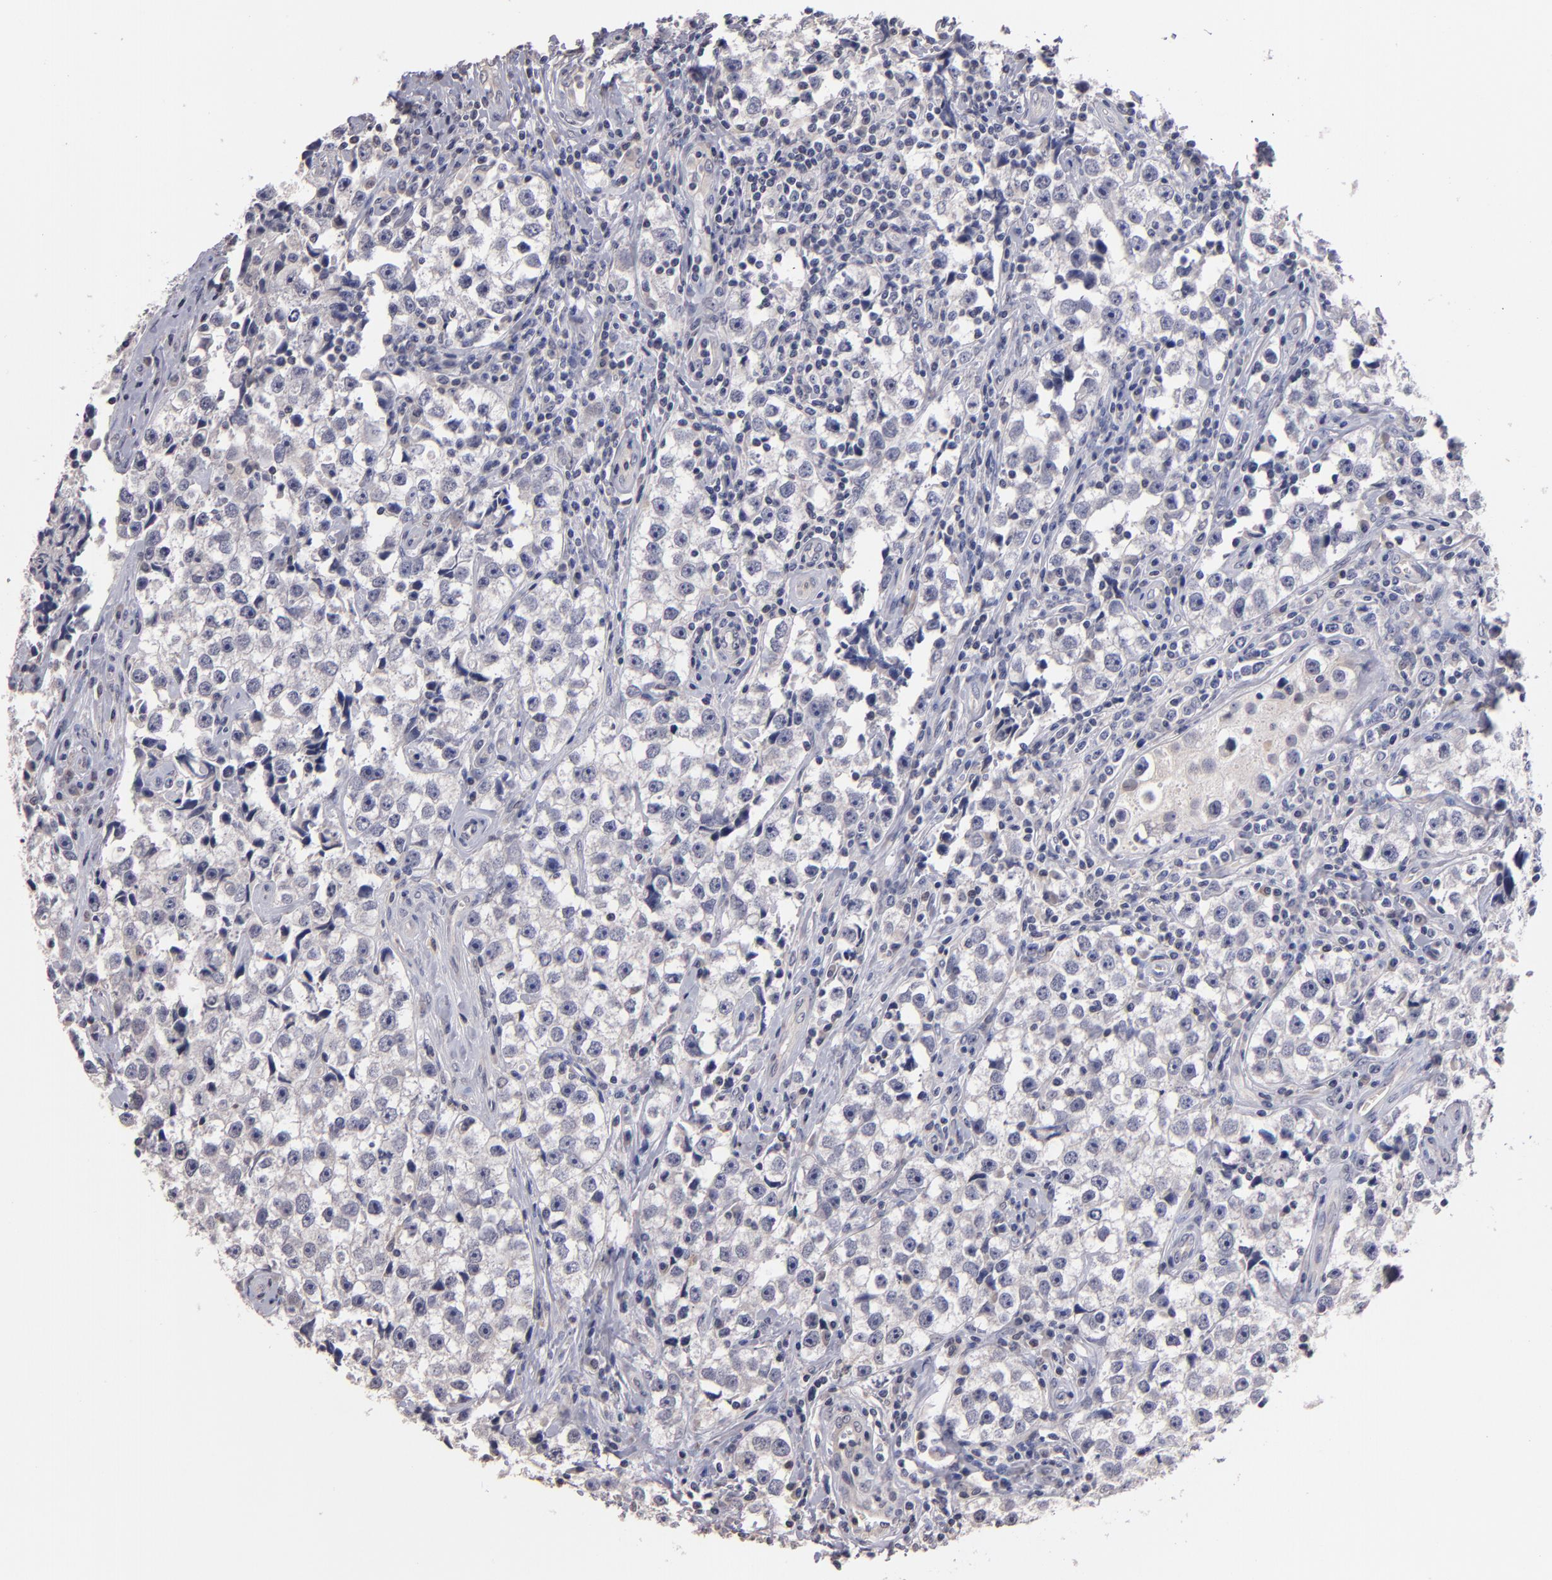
{"staining": {"intensity": "negative", "quantity": "none", "location": "none"}, "tissue": "testis cancer", "cell_type": "Tumor cells", "image_type": "cancer", "snomed": [{"axis": "morphology", "description": "Seminoma, NOS"}, {"axis": "topography", "description": "Testis"}], "caption": "This is a micrograph of immunohistochemistry staining of testis cancer (seminoma), which shows no positivity in tumor cells.", "gene": "S100A1", "patient": {"sex": "male", "age": 32}}